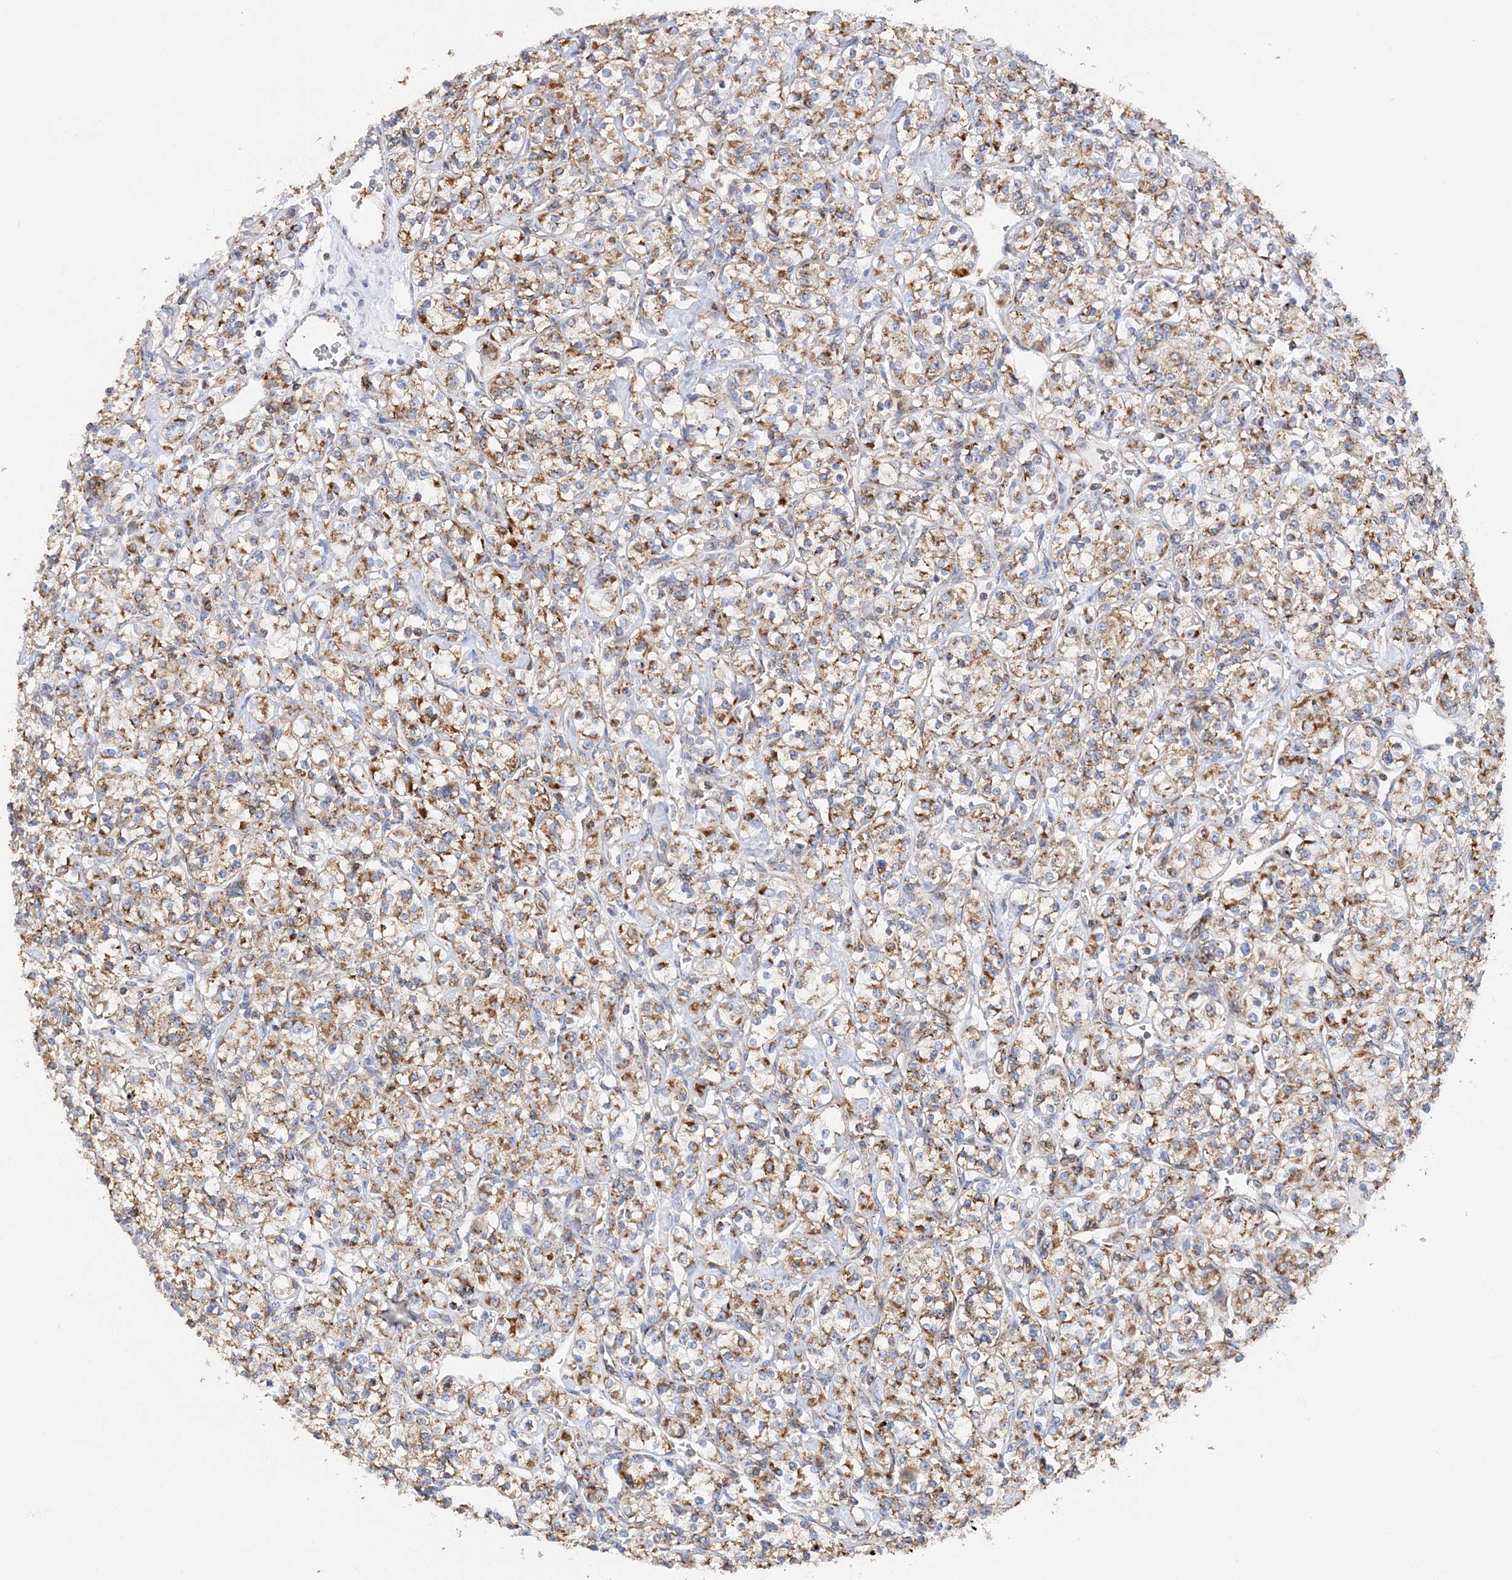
{"staining": {"intensity": "moderate", "quantity": ">75%", "location": "cytoplasmic/membranous"}, "tissue": "renal cancer", "cell_type": "Tumor cells", "image_type": "cancer", "snomed": [{"axis": "morphology", "description": "Adenocarcinoma, NOS"}, {"axis": "topography", "description": "Kidney"}], "caption": "Adenocarcinoma (renal) tissue demonstrates moderate cytoplasmic/membranous expression in approximately >75% of tumor cells (Stains: DAB (3,3'-diaminobenzidine) in brown, nuclei in blue, Microscopy: brightfield microscopy at high magnification).", "gene": "TTC32", "patient": {"sex": "male", "age": 77}}